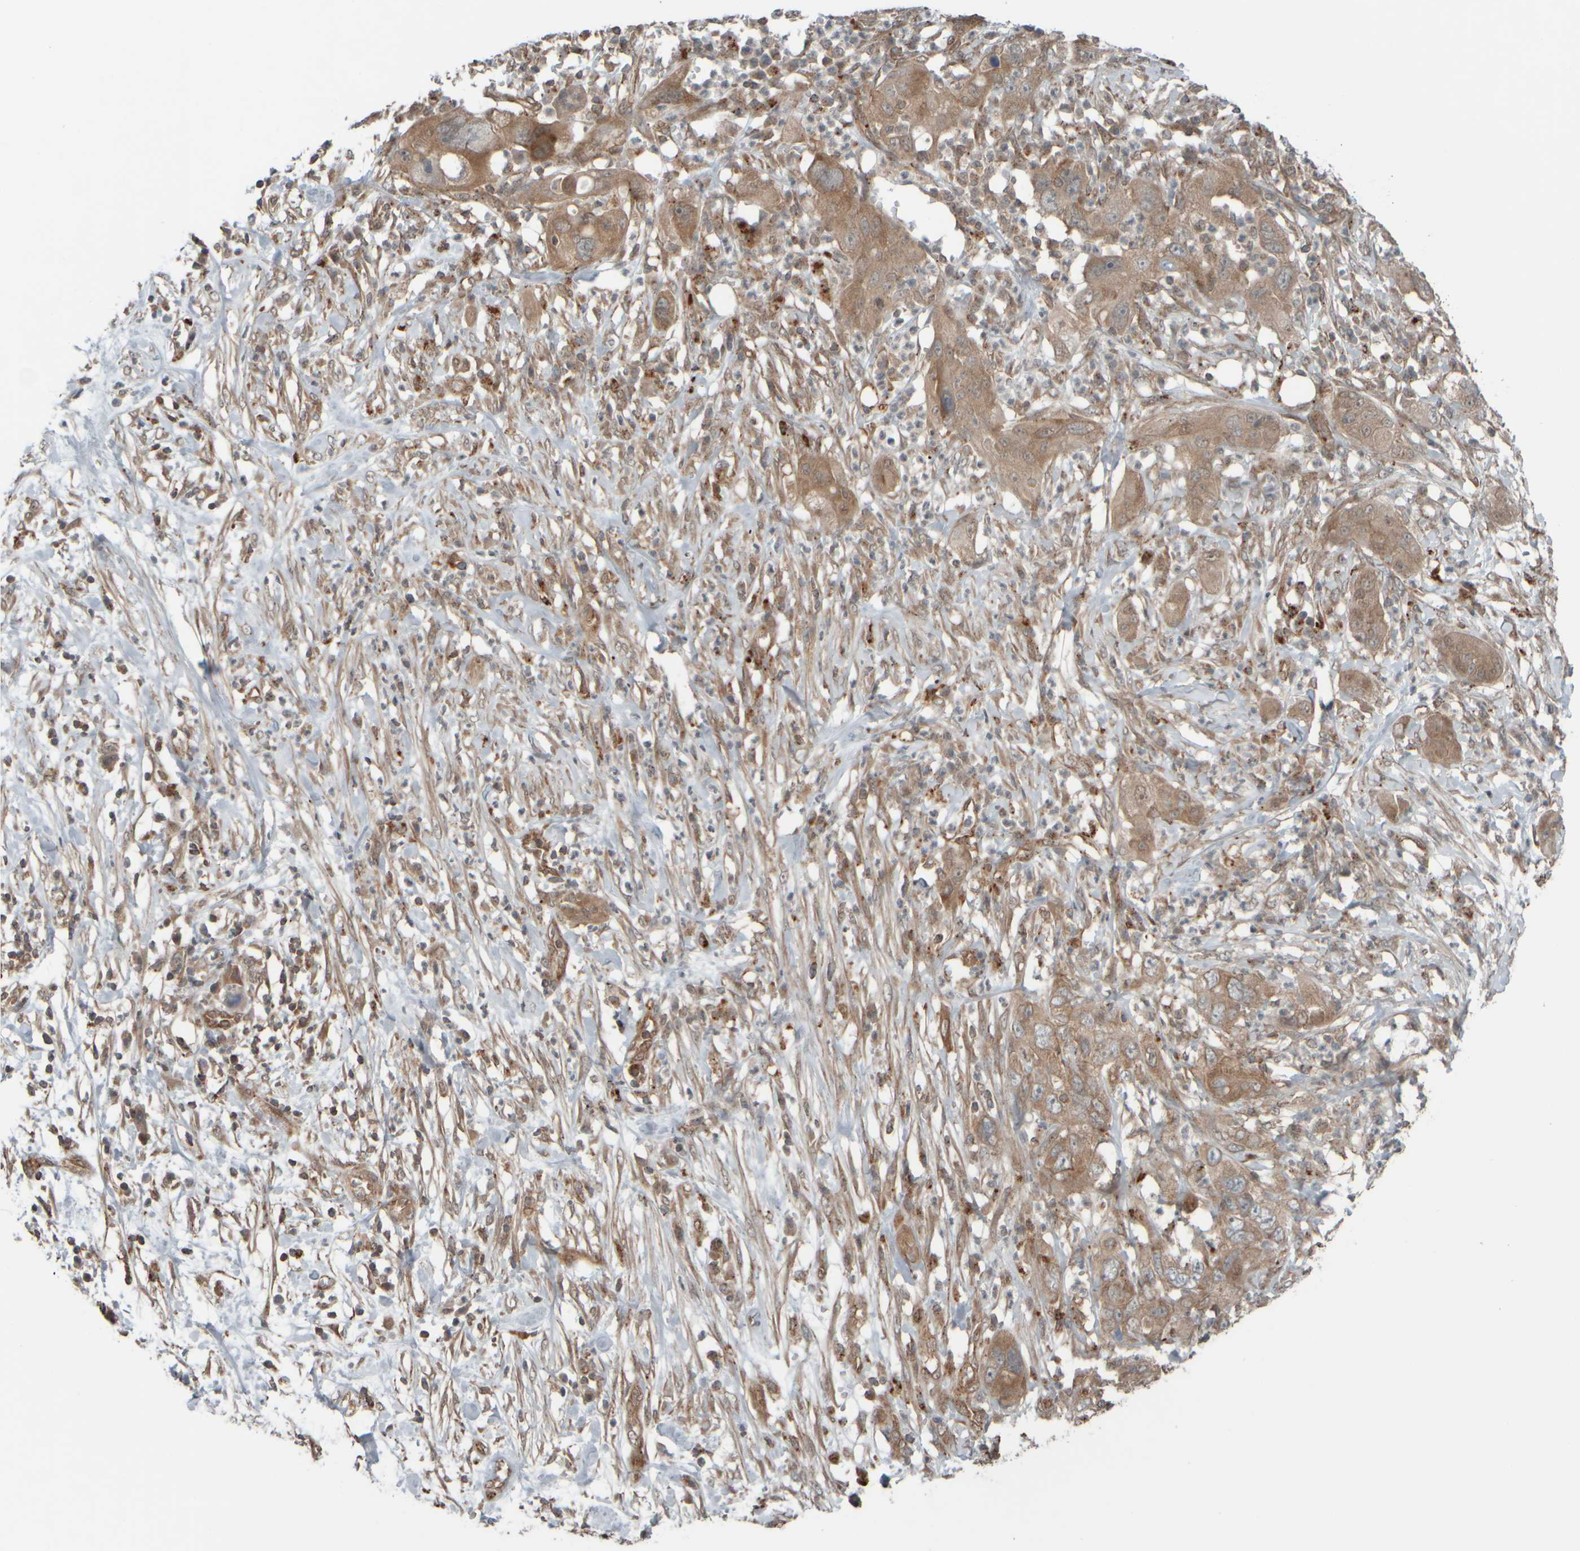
{"staining": {"intensity": "weak", "quantity": ">75%", "location": "cytoplasmic/membranous"}, "tissue": "pancreatic cancer", "cell_type": "Tumor cells", "image_type": "cancer", "snomed": [{"axis": "morphology", "description": "Adenocarcinoma, NOS"}, {"axis": "topography", "description": "Pancreas"}], "caption": "Immunohistochemical staining of adenocarcinoma (pancreatic) exhibits low levels of weak cytoplasmic/membranous protein staining in about >75% of tumor cells.", "gene": "GIGYF1", "patient": {"sex": "female", "age": 78}}